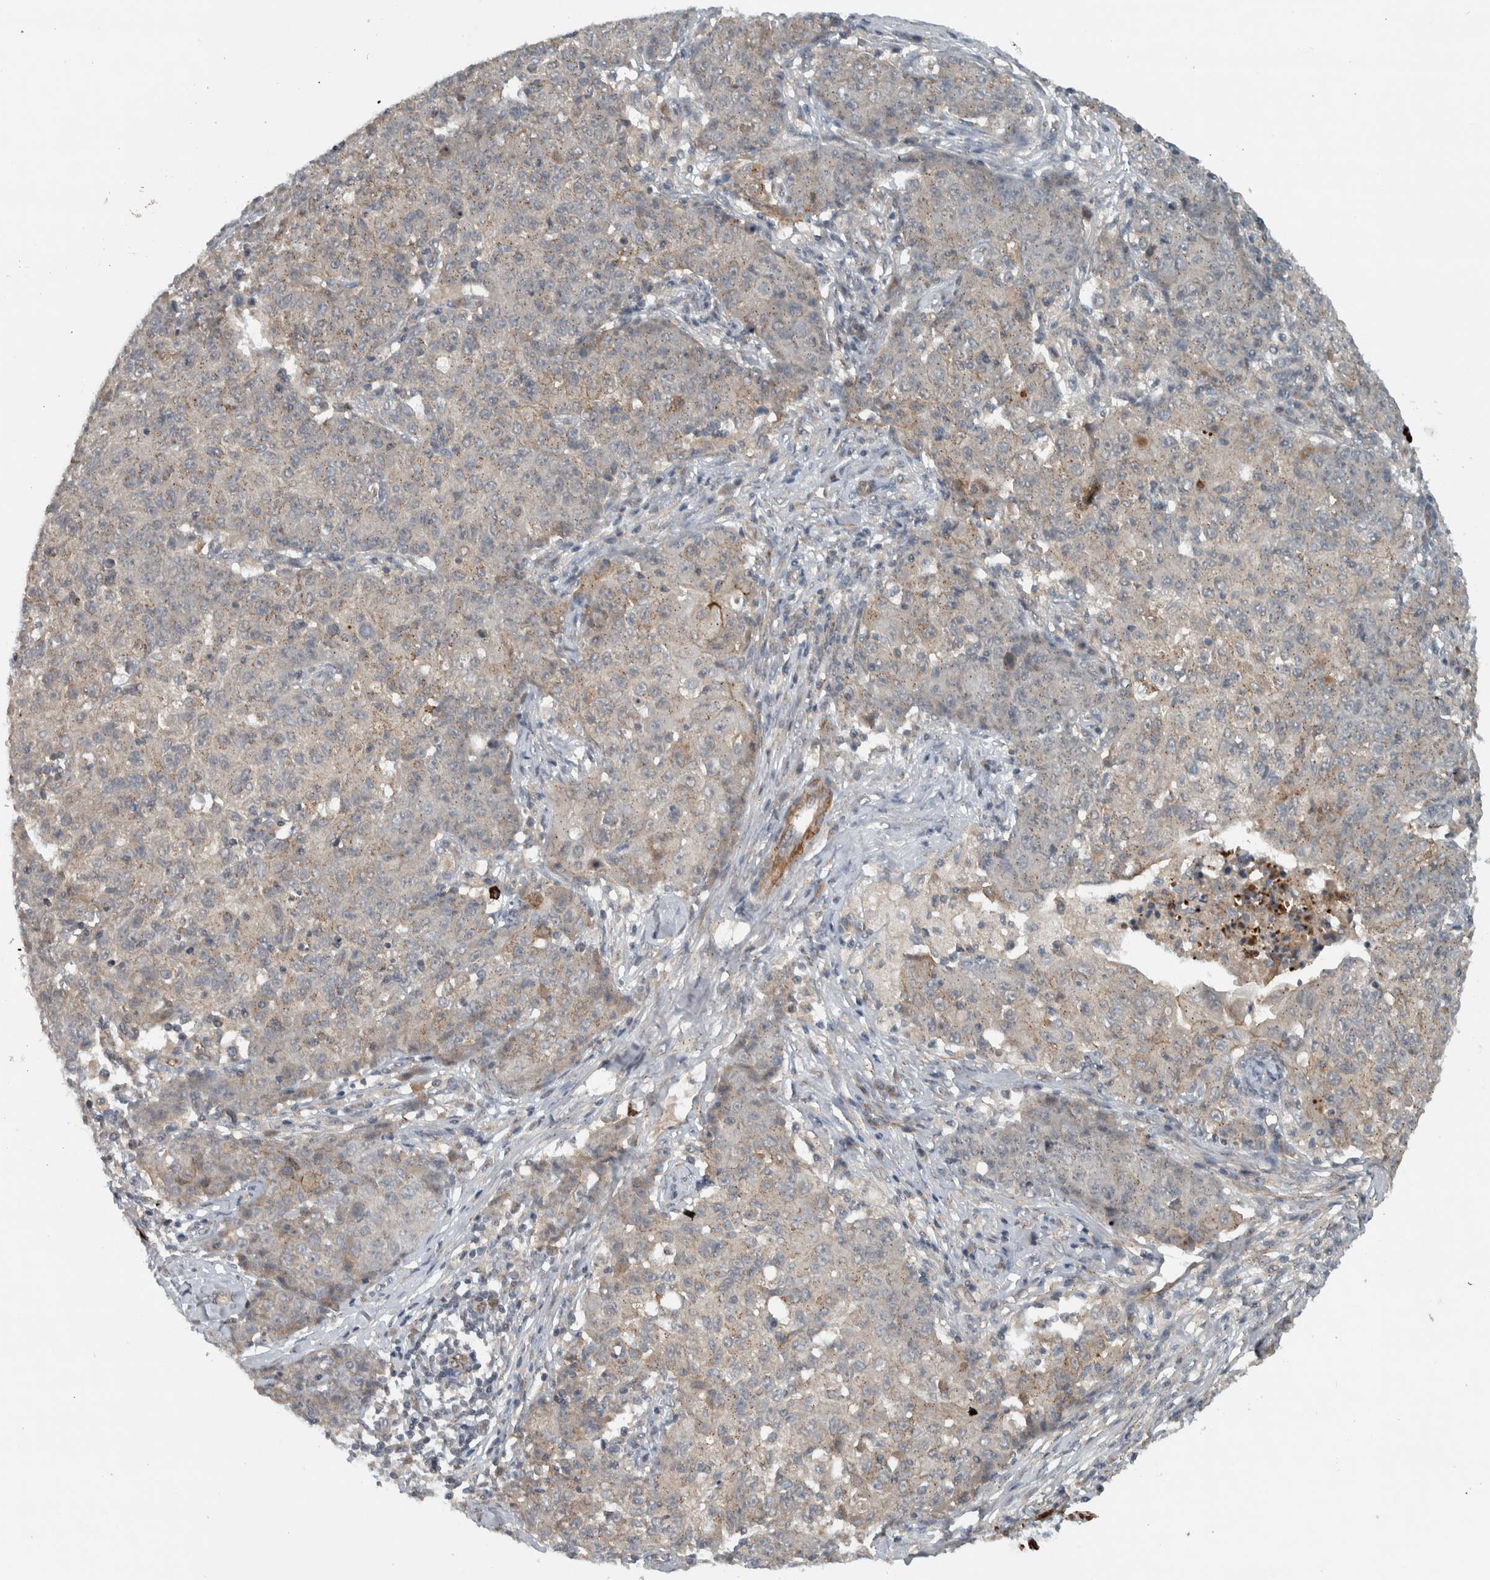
{"staining": {"intensity": "weak", "quantity": "<25%", "location": "cytoplasmic/membranous"}, "tissue": "ovarian cancer", "cell_type": "Tumor cells", "image_type": "cancer", "snomed": [{"axis": "morphology", "description": "Carcinoma, endometroid"}, {"axis": "topography", "description": "Ovary"}], "caption": "Photomicrograph shows no protein staining in tumor cells of ovarian cancer (endometroid carcinoma) tissue.", "gene": "LBHD1", "patient": {"sex": "female", "age": 42}}